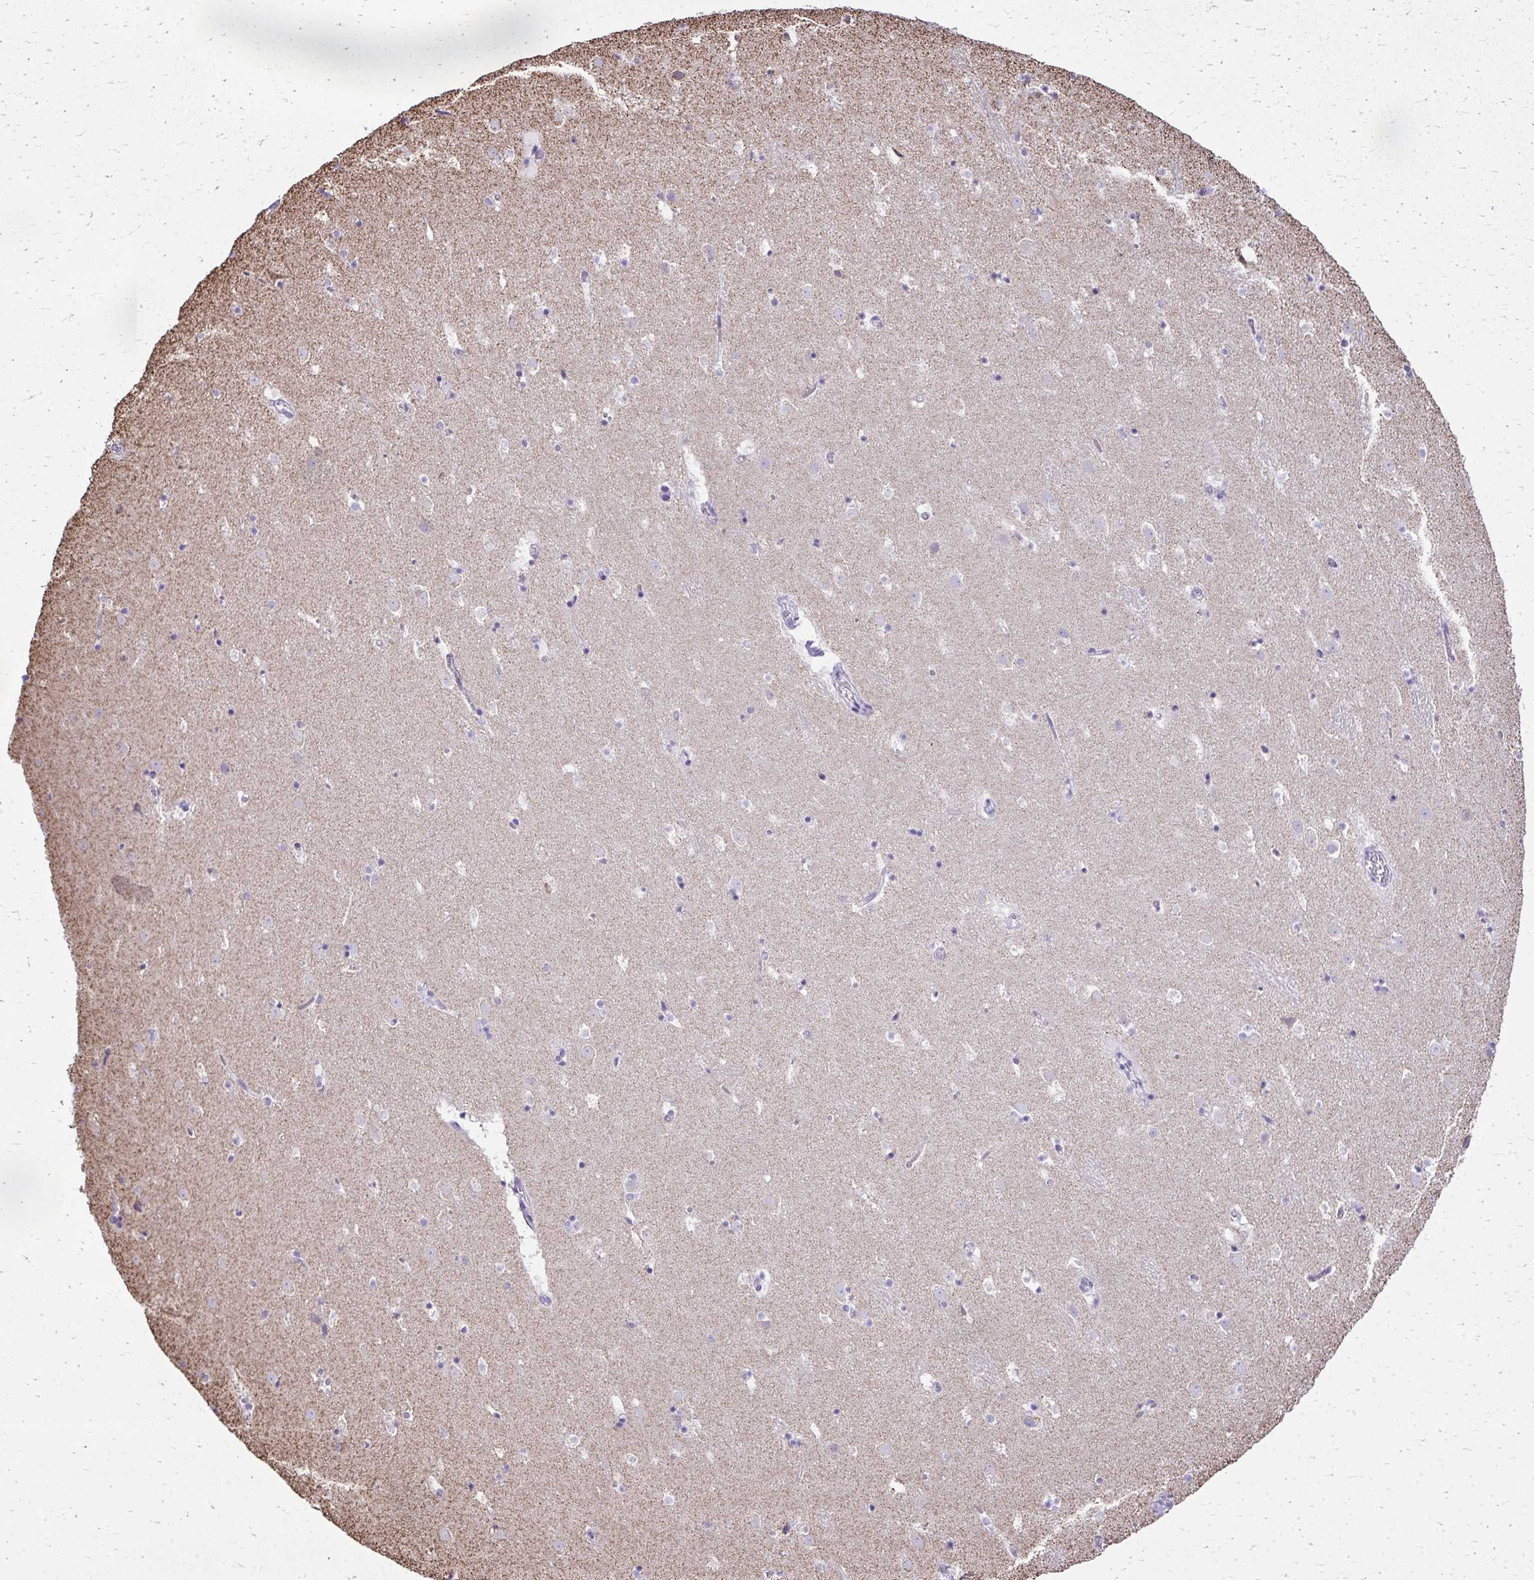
{"staining": {"intensity": "negative", "quantity": "none", "location": "none"}, "tissue": "caudate", "cell_type": "Glial cells", "image_type": "normal", "snomed": [{"axis": "morphology", "description": "Normal tissue, NOS"}, {"axis": "topography", "description": "Lateral ventricle wall"}], "caption": "The IHC micrograph has no significant expression in glial cells of caudate.", "gene": "MPZL2", "patient": {"sex": "male", "age": 37}}